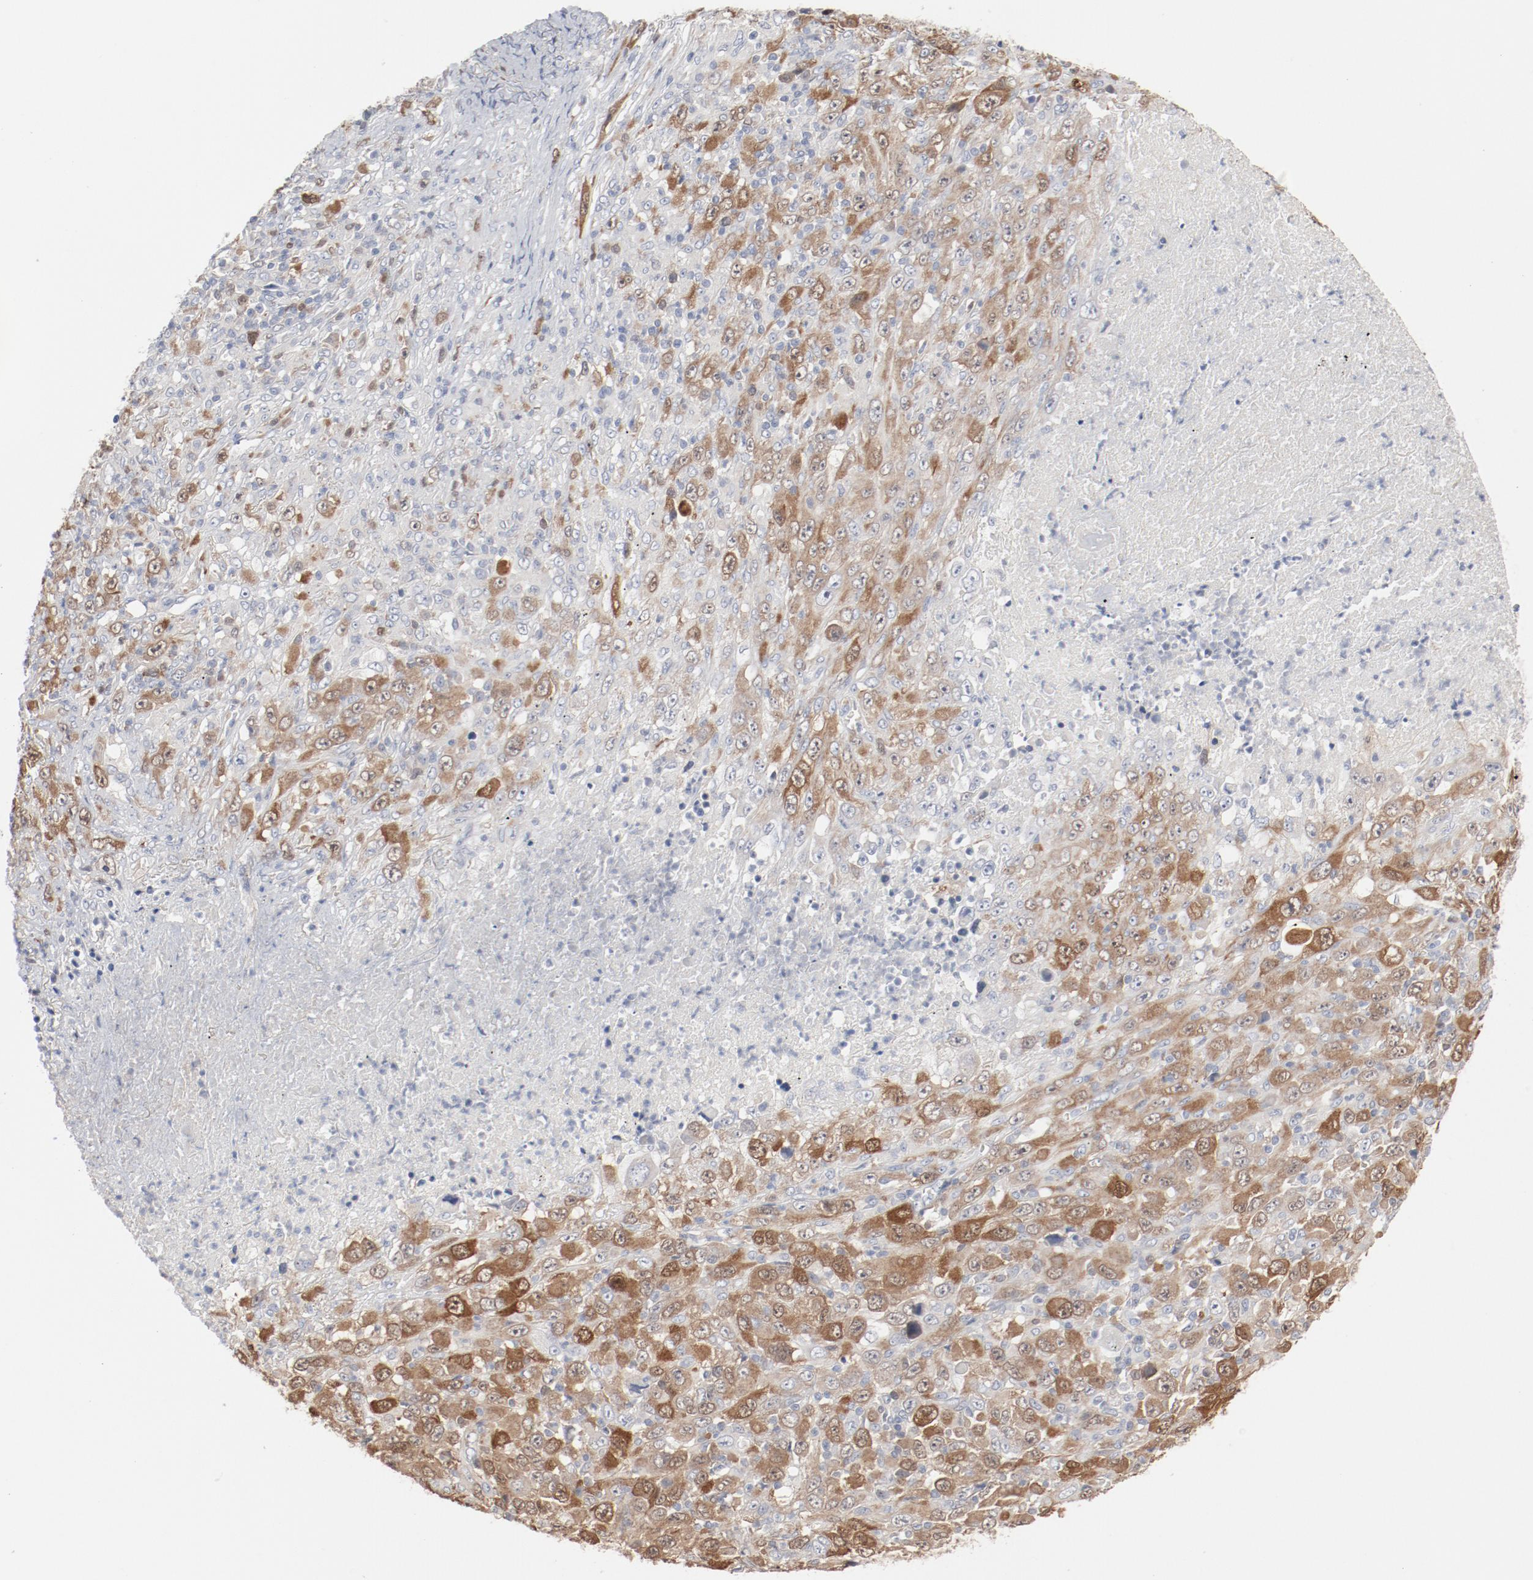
{"staining": {"intensity": "moderate", "quantity": "25%-75%", "location": "cytoplasmic/membranous"}, "tissue": "melanoma", "cell_type": "Tumor cells", "image_type": "cancer", "snomed": [{"axis": "morphology", "description": "Malignant melanoma, Metastatic site"}, {"axis": "topography", "description": "Skin"}], "caption": "This photomicrograph reveals IHC staining of human malignant melanoma (metastatic site), with medium moderate cytoplasmic/membranous expression in about 25%-75% of tumor cells.", "gene": "CDK1", "patient": {"sex": "female", "age": 56}}